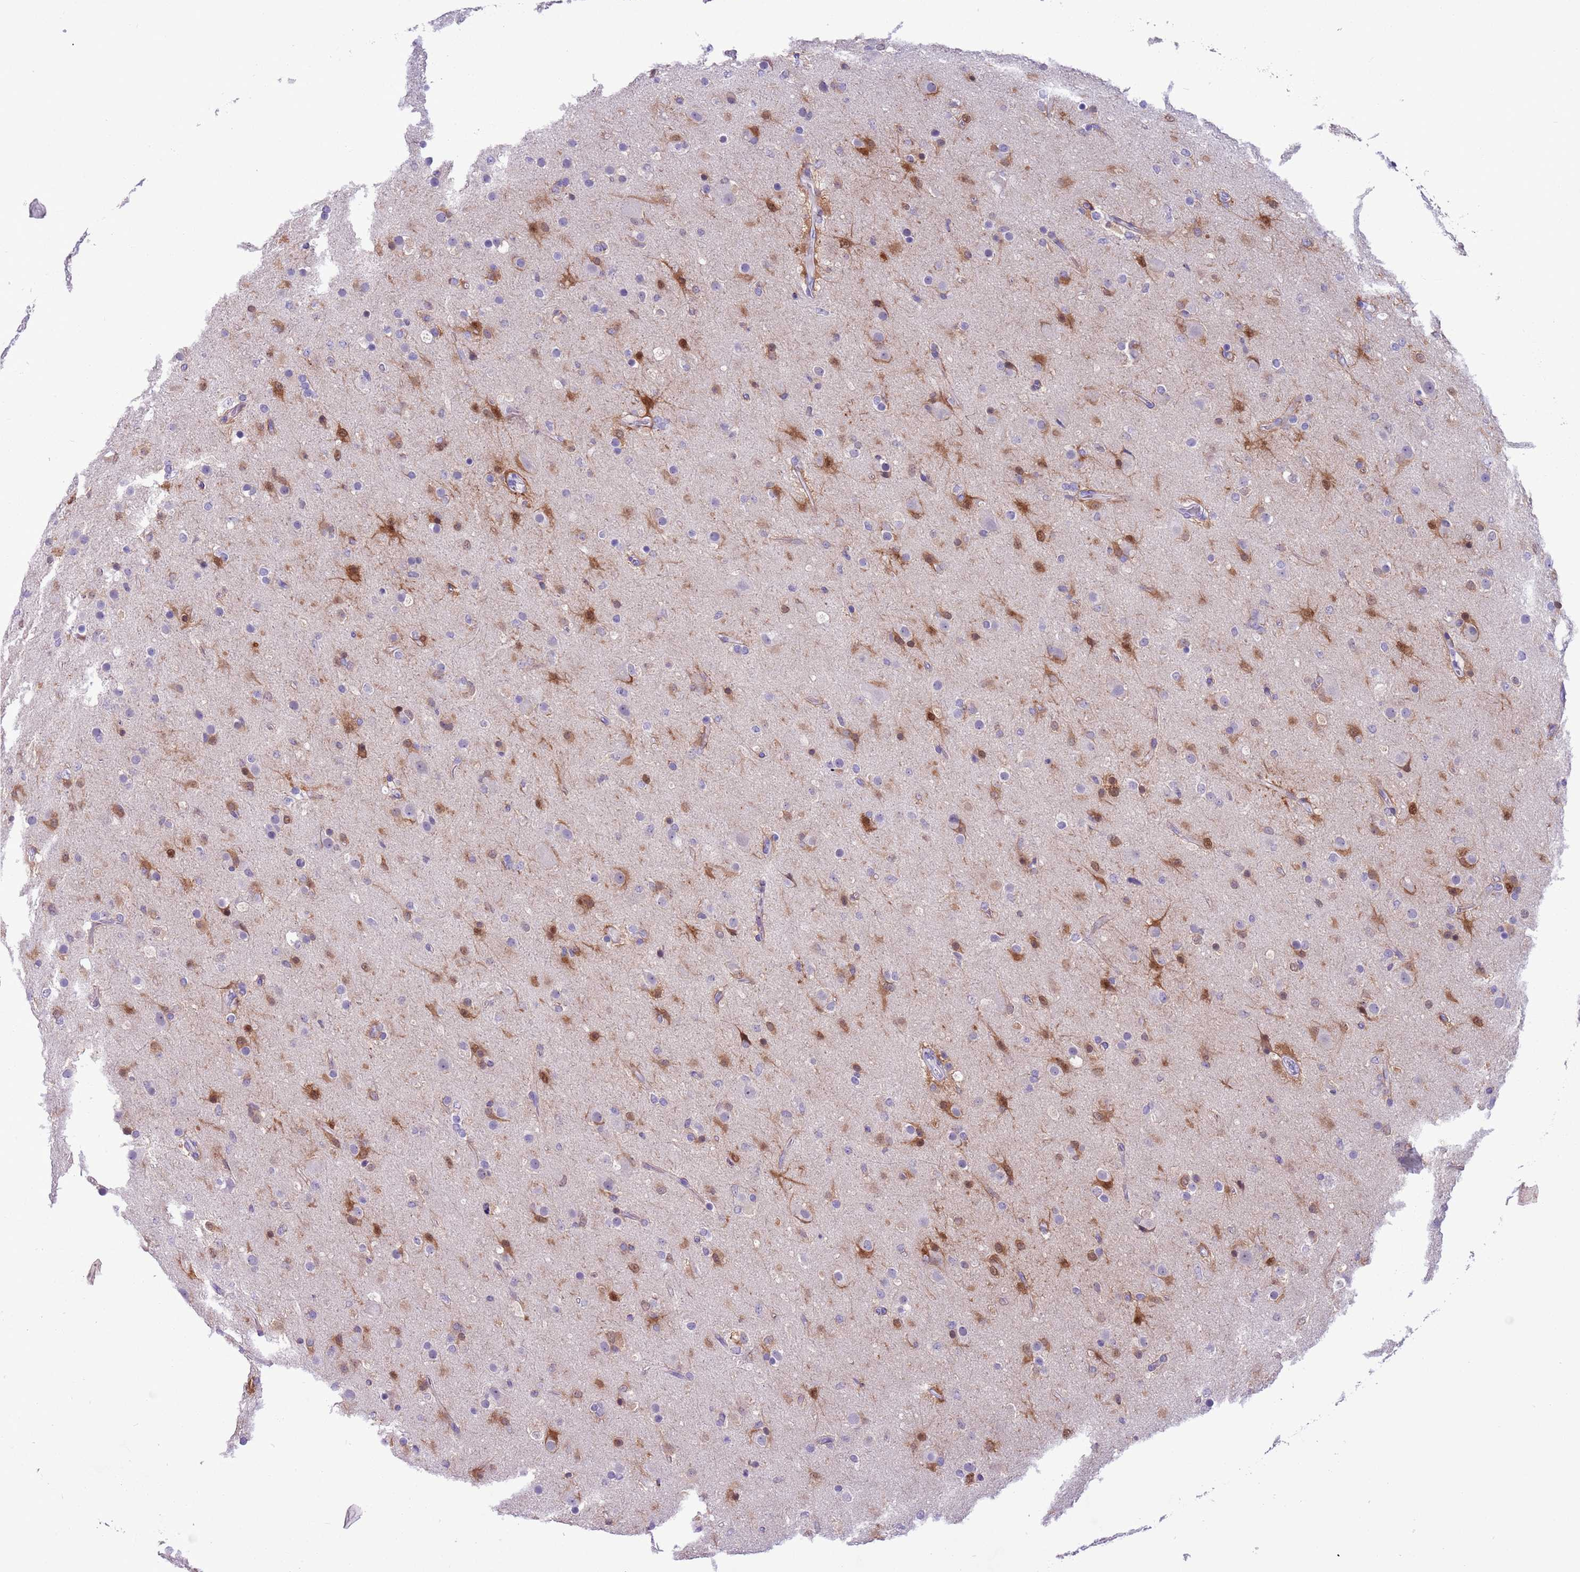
{"staining": {"intensity": "moderate", "quantity": "<25%", "location": "cytoplasmic/membranous,nuclear"}, "tissue": "glioma", "cell_type": "Tumor cells", "image_type": "cancer", "snomed": [{"axis": "morphology", "description": "Glioma, malignant, Low grade"}, {"axis": "topography", "description": "Brain"}], "caption": "A brown stain labels moderate cytoplasmic/membranous and nuclear expression of a protein in glioma tumor cells.", "gene": "PFKFB2", "patient": {"sex": "male", "age": 65}}